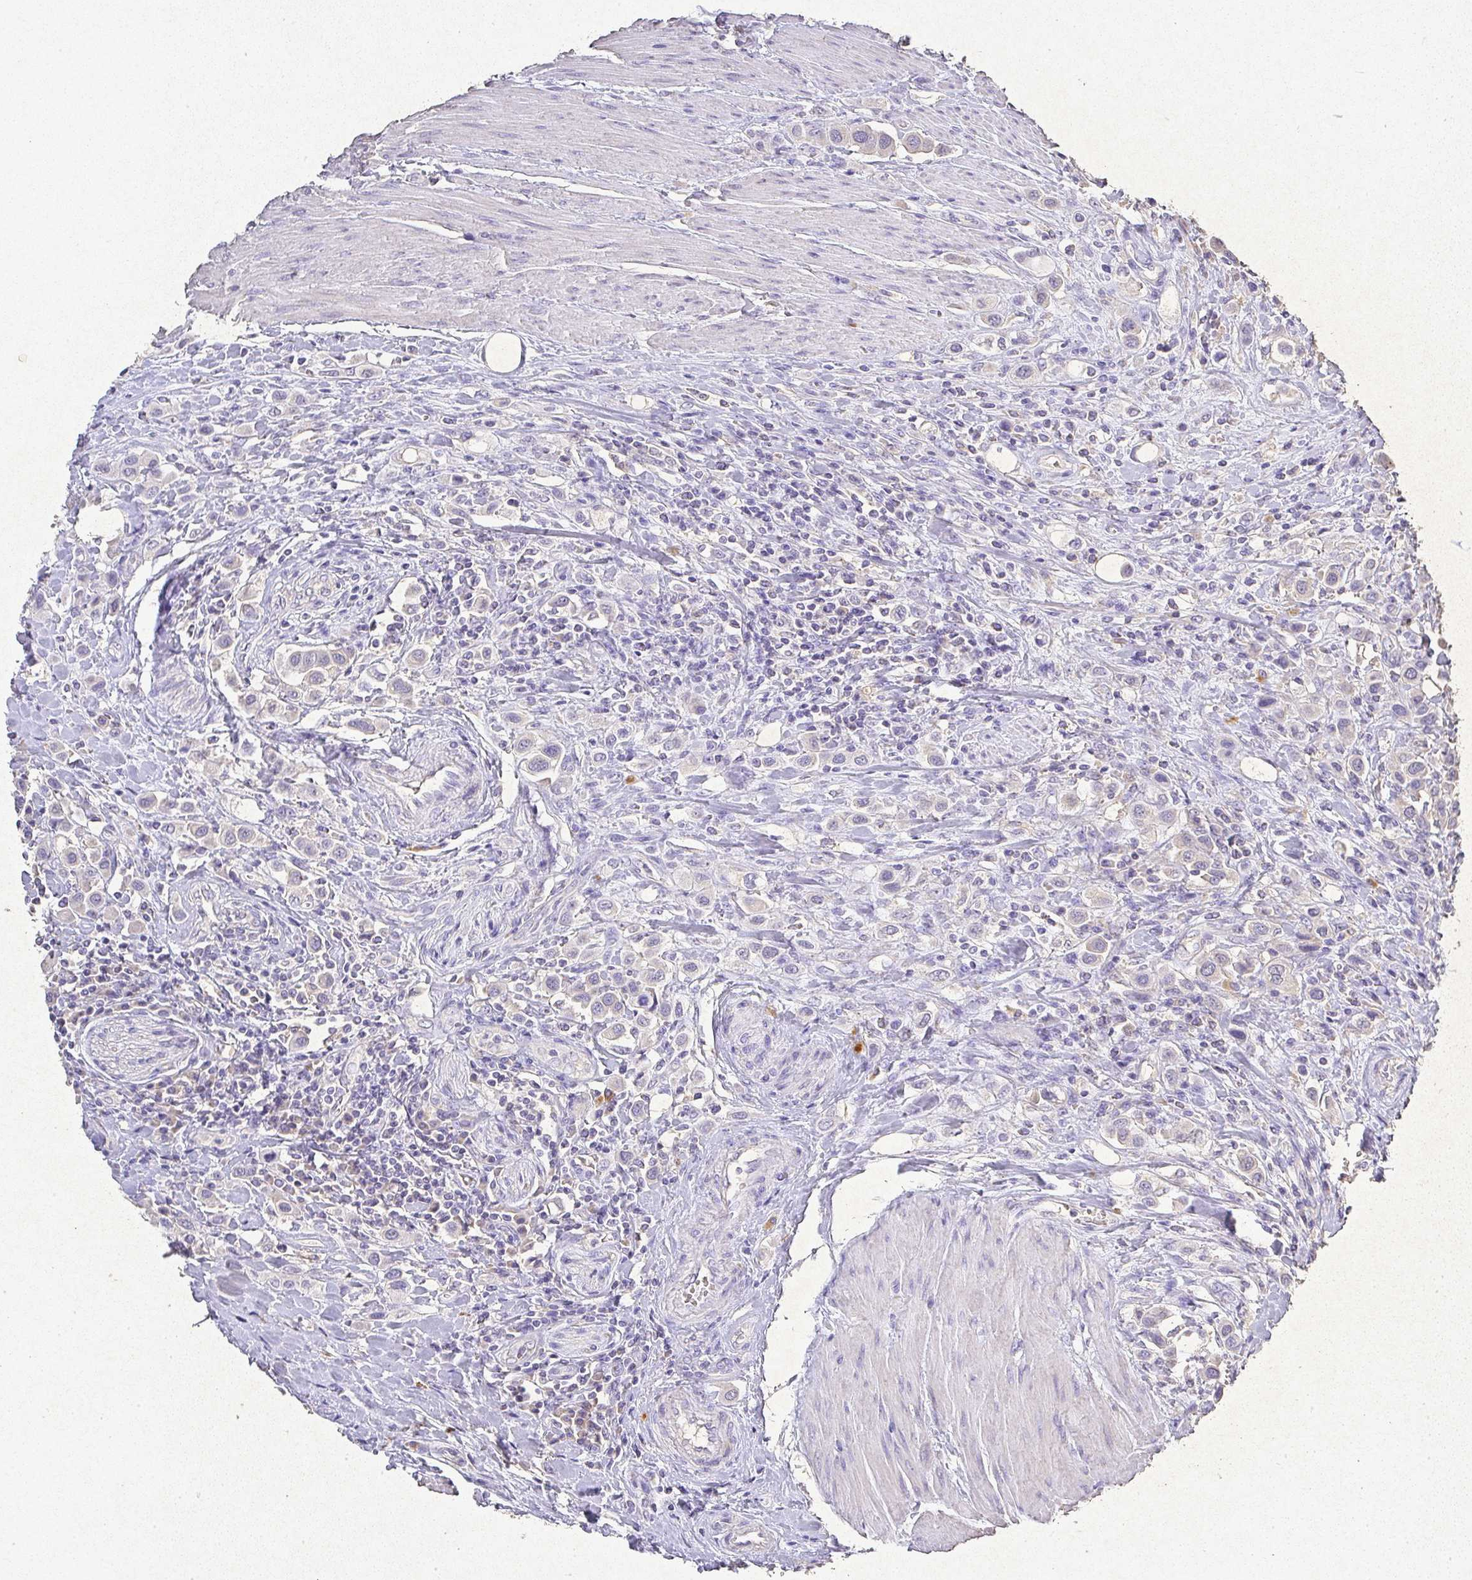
{"staining": {"intensity": "negative", "quantity": "none", "location": "none"}, "tissue": "urothelial cancer", "cell_type": "Tumor cells", "image_type": "cancer", "snomed": [{"axis": "morphology", "description": "Urothelial carcinoma, High grade"}, {"axis": "topography", "description": "Urinary bladder"}], "caption": "The photomicrograph exhibits no staining of tumor cells in high-grade urothelial carcinoma.", "gene": "RPS2", "patient": {"sex": "male", "age": 50}}